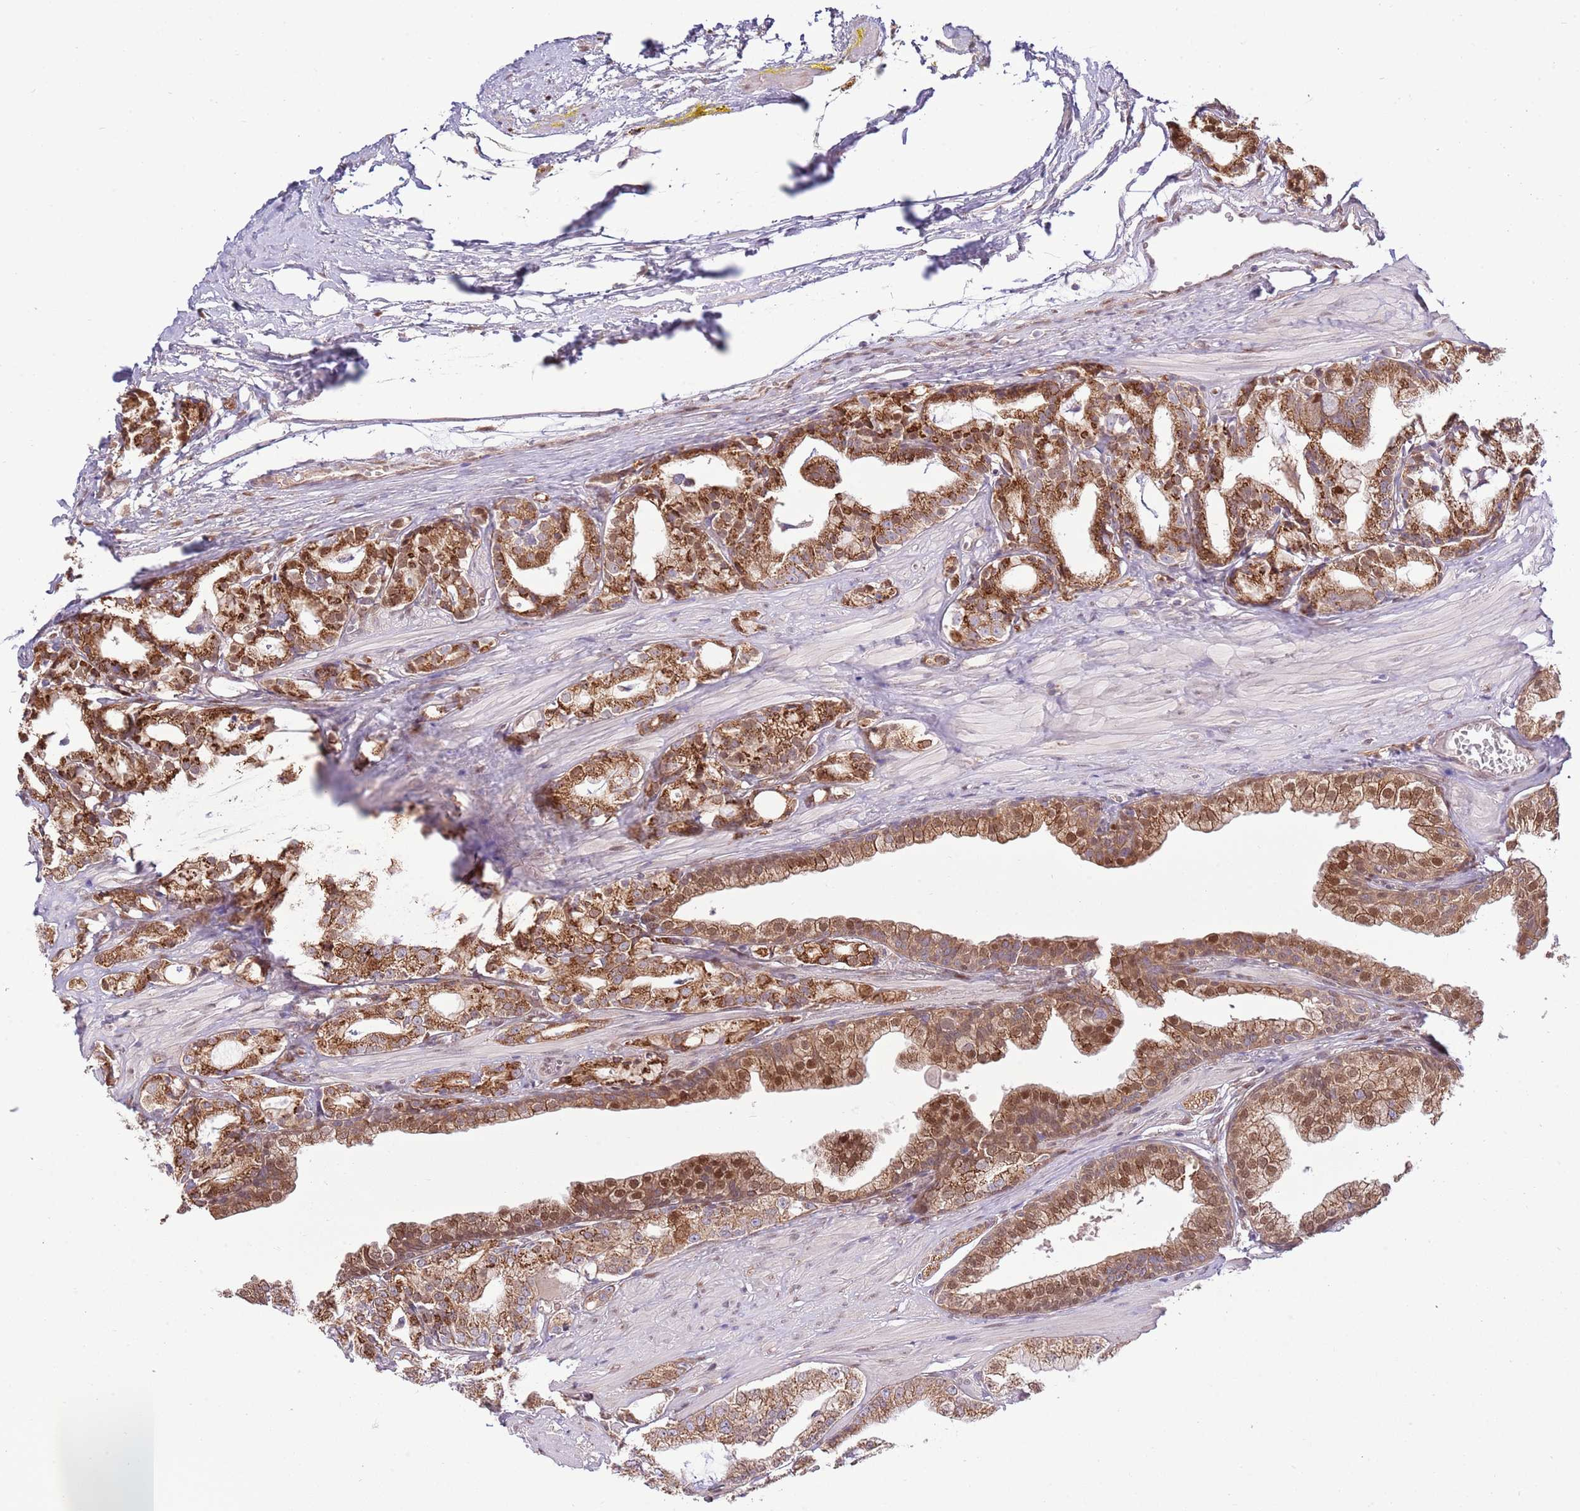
{"staining": {"intensity": "strong", "quantity": ">75%", "location": "cytoplasmic/membranous,nuclear"}, "tissue": "prostate cancer", "cell_type": "Tumor cells", "image_type": "cancer", "snomed": [{"axis": "morphology", "description": "Adenocarcinoma, High grade"}, {"axis": "topography", "description": "Prostate"}], "caption": "Human prostate cancer stained with a protein marker exhibits strong staining in tumor cells.", "gene": "ARL2BP", "patient": {"sex": "male", "age": 71}}